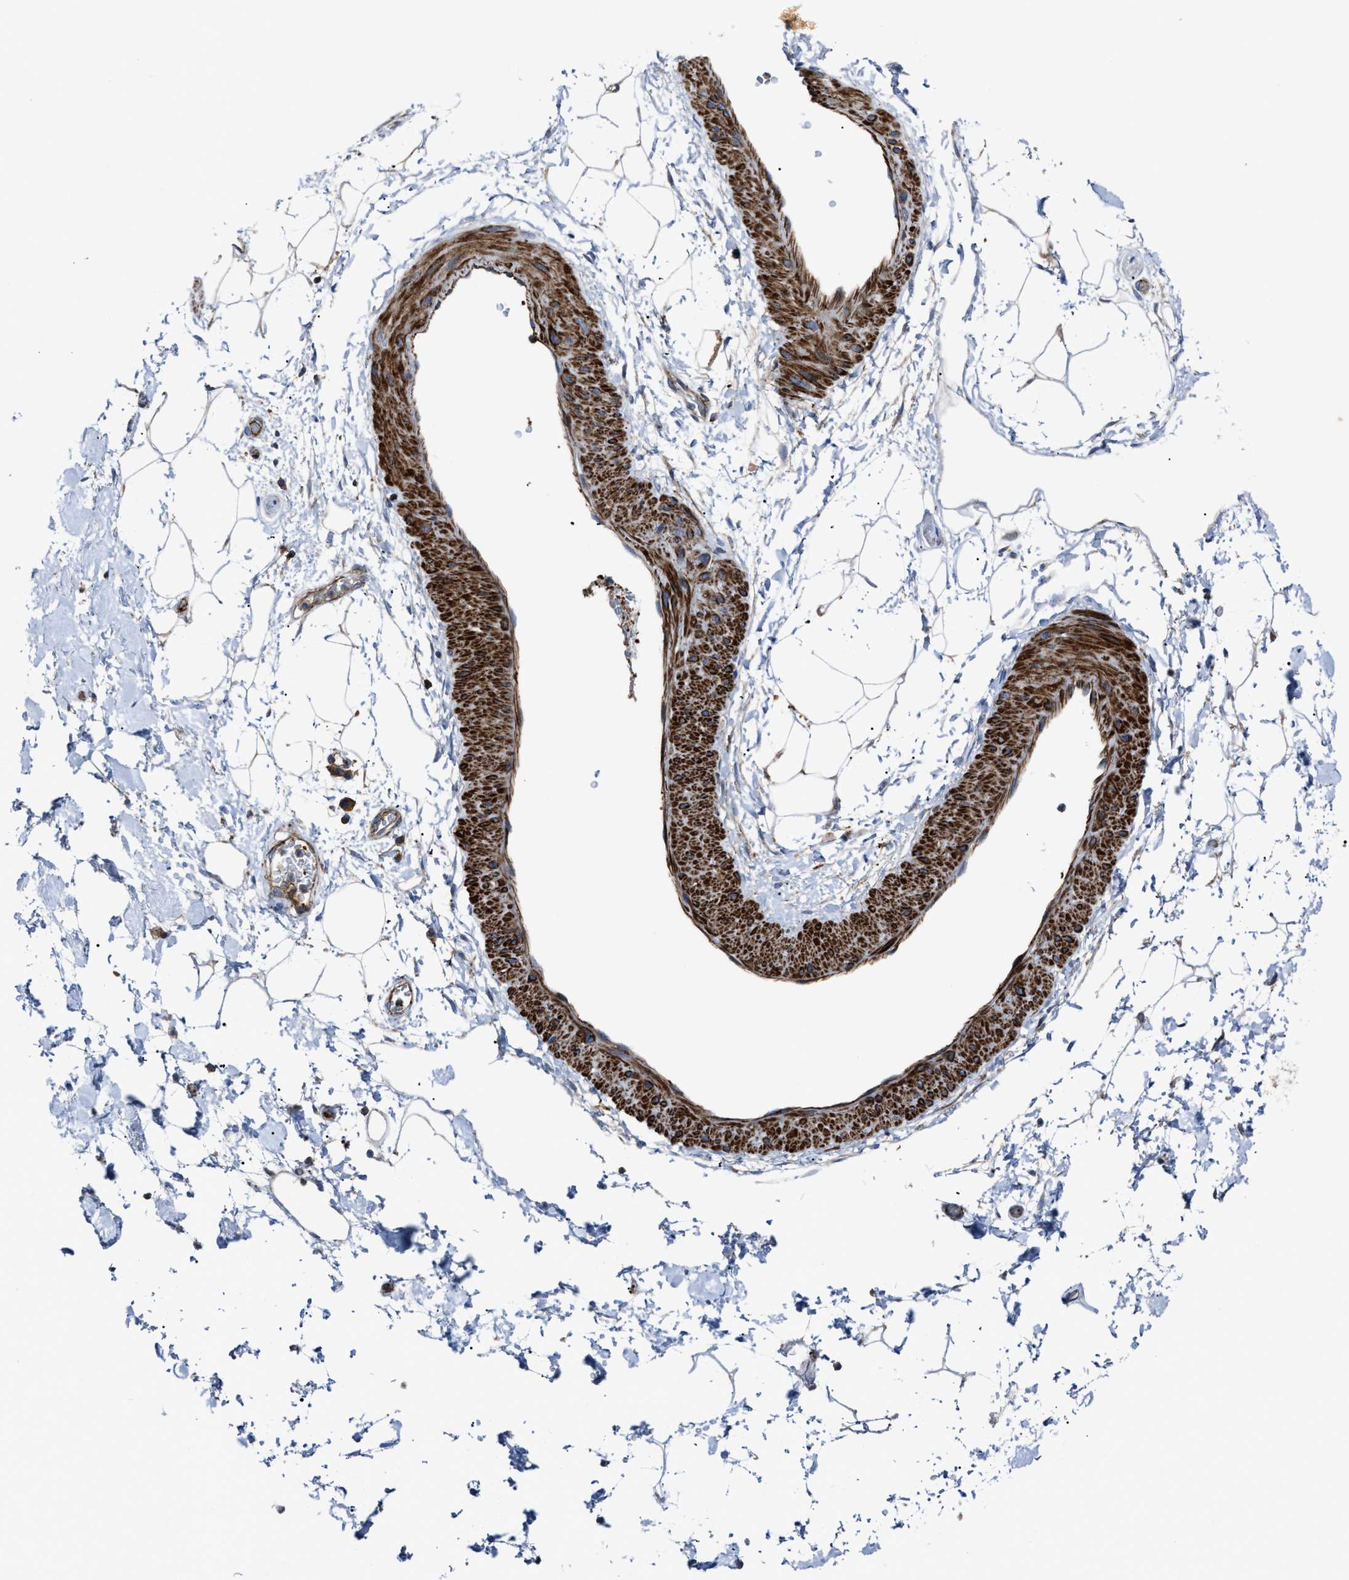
{"staining": {"intensity": "weak", "quantity": ">75%", "location": "cytoplasmic/membranous"}, "tissue": "adipose tissue", "cell_type": "Adipocytes", "image_type": "normal", "snomed": [{"axis": "morphology", "description": "Normal tissue, NOS"}, {"axis": "topography", "description": "Soft tissue"}], "caption": "Protein positivity by IHC reveals weak cytoplasmic/membranous staining in about >75% of adipocytes in unremarkable adipose tissue.", "gene": "AGPAT2", "patient": {"sex": "male", "age": 72}}